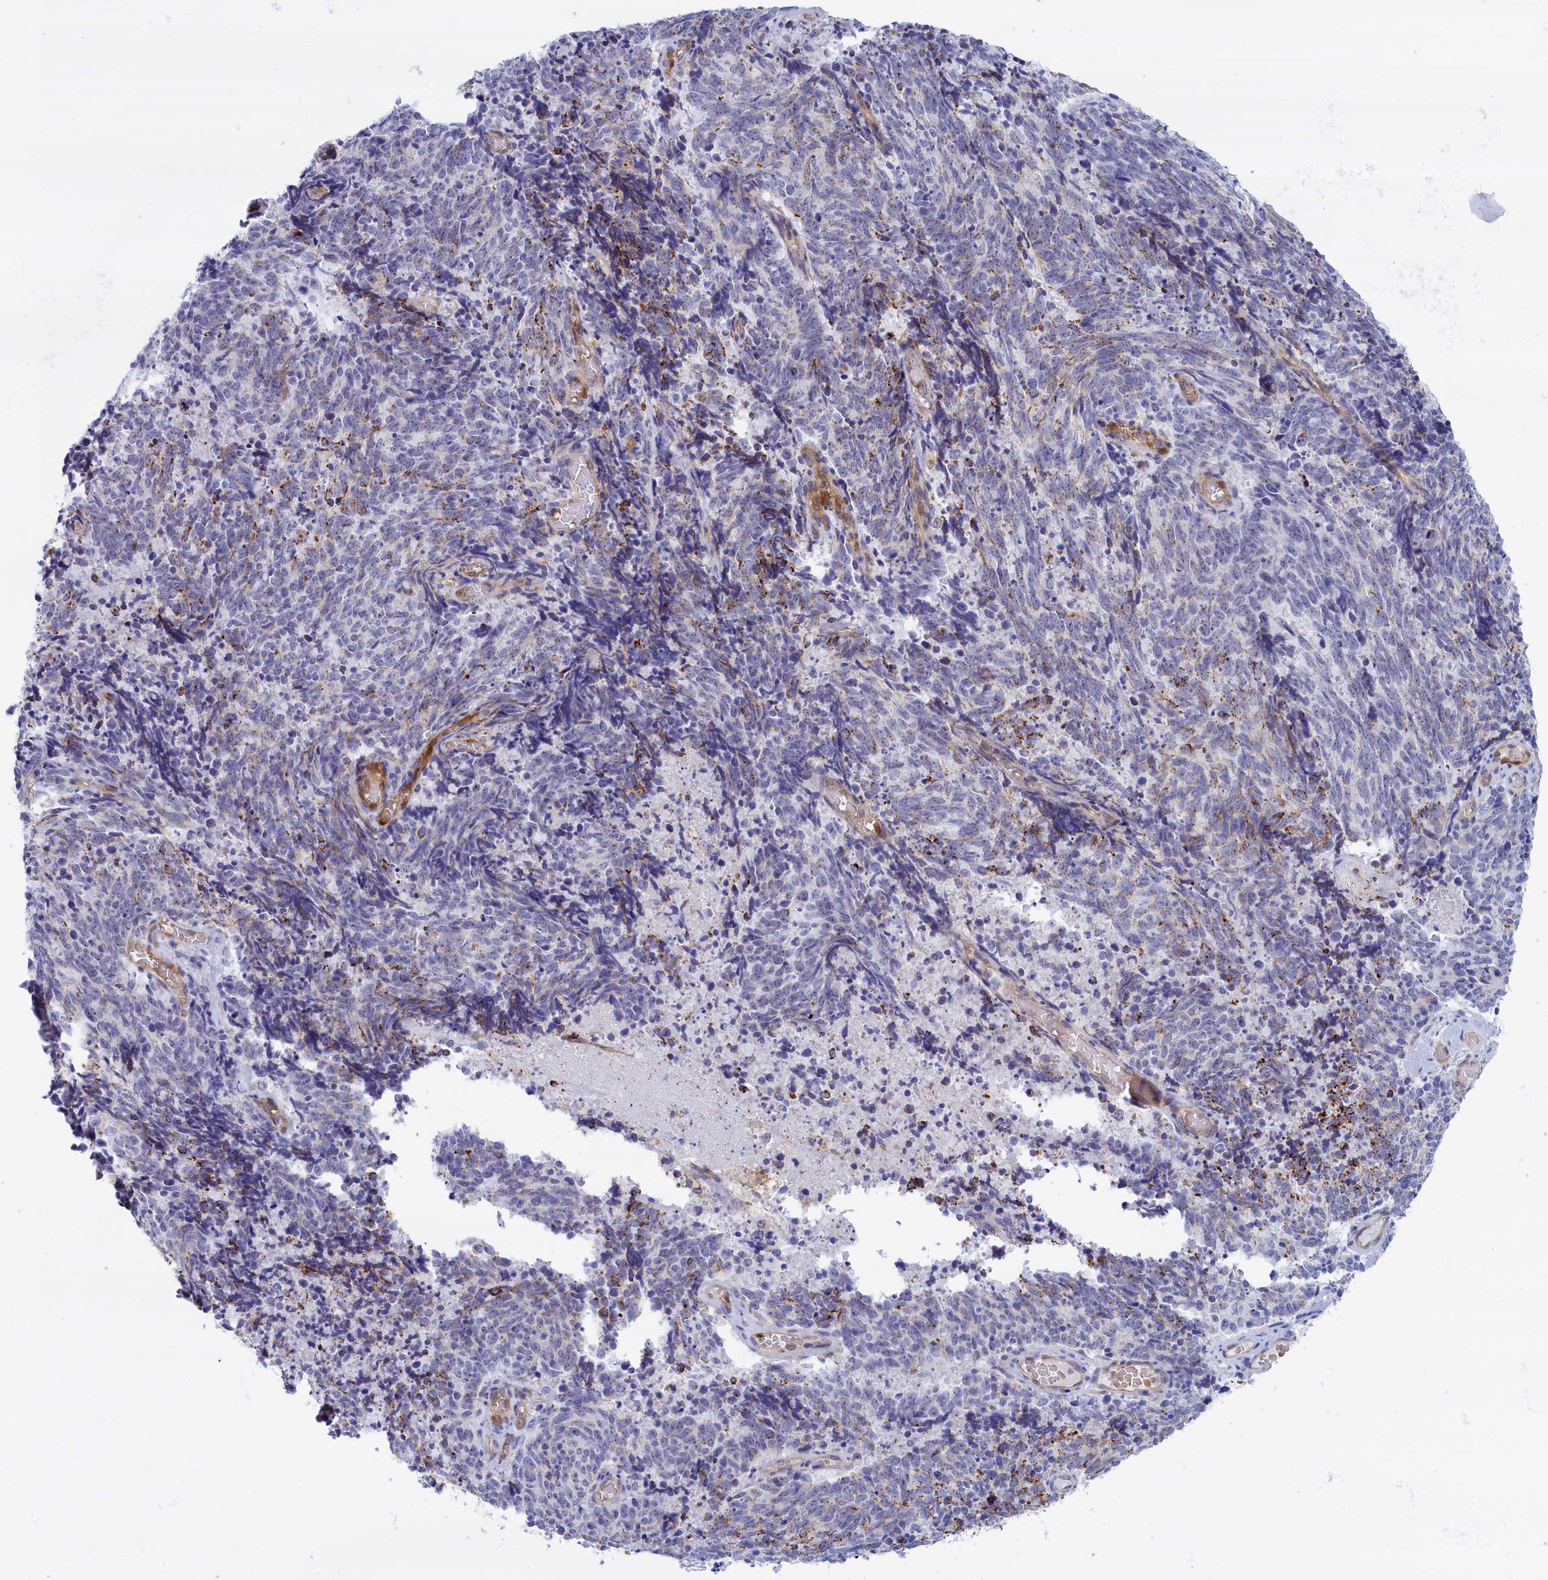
{"staining": {"intensity": "negative", "quantity": "none", "location": "none"}, "tissue": "cervical cancer", "cell_type": "Tumor cells", "image_type": "cancer", "snomed": [{"axis": "morphology", "description": "Squamous cell carcinoma, NOS"}, {"axis": "topography", "description": "Cervix"}], "caption": "An immunohistochemistry (IHC) histopathology image of squamous cell carcinoma (cervical) is shown. There is no staining in tumor cells of squamous cell carcinoma (cervical). (DAB (3,3'-diaminobenzidine) immunohistochemistry (IHC) visualized using brightfield microscopy, high magnification).", "gene": "ABCC12", "patient": {"sex": "female", "age": 29}}